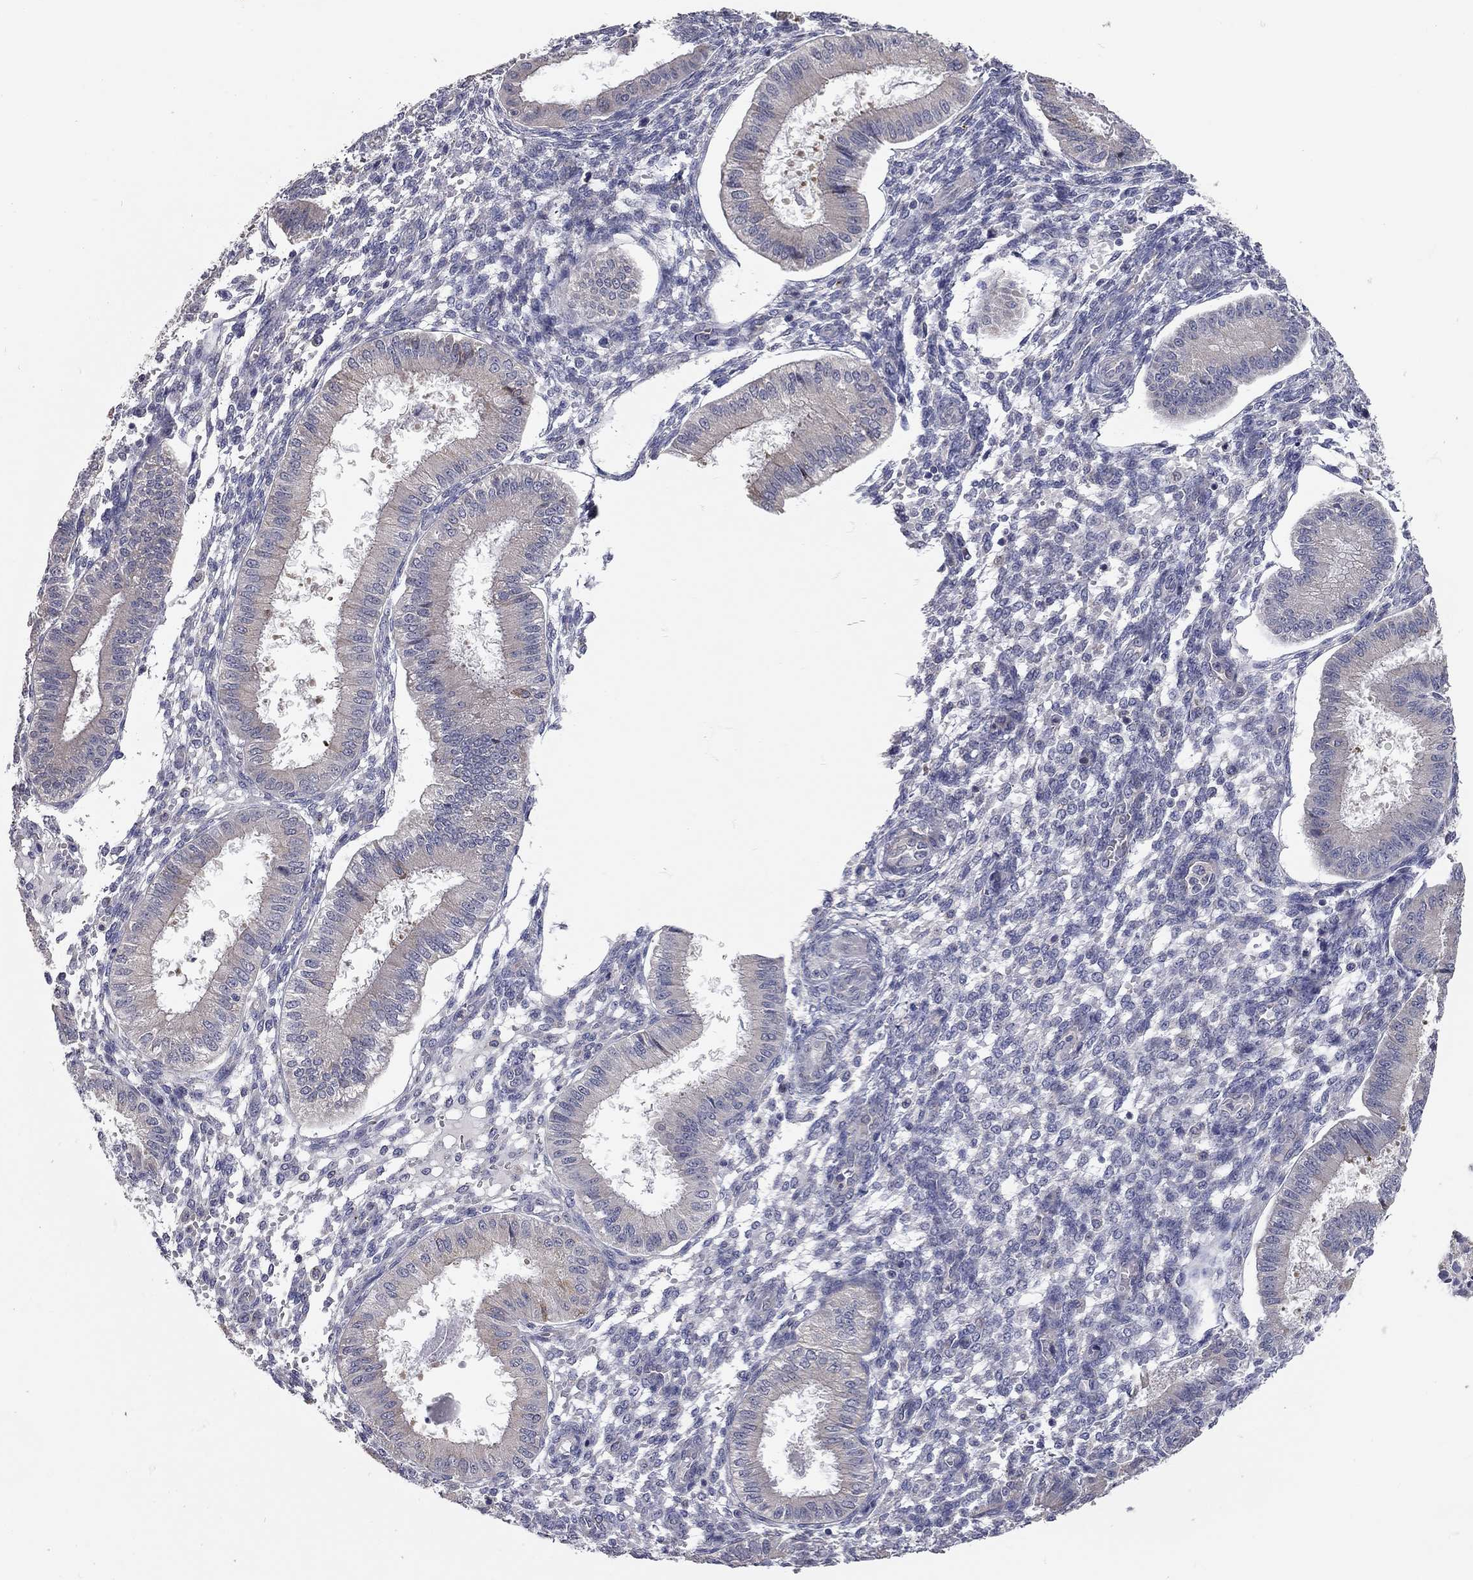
{"staining": {"intensity": "negative", "quantity": "none", "location": "none"}, "tissue": "endometrium", "cell_type": "Cells in endometrial stroma", "image_type": "normal", "snomed": [{"axis": "morphology", "description": "Normal tissue, NOS"}, {"axis": "topography", "description": "Endometrium"}], "caption": "This is a image of IHC staining of normal endometrium, which shows no expression in cells in endometrial stroma.", "gene": "XAGE2", "patient": {"sex": "female", "age": 43}}